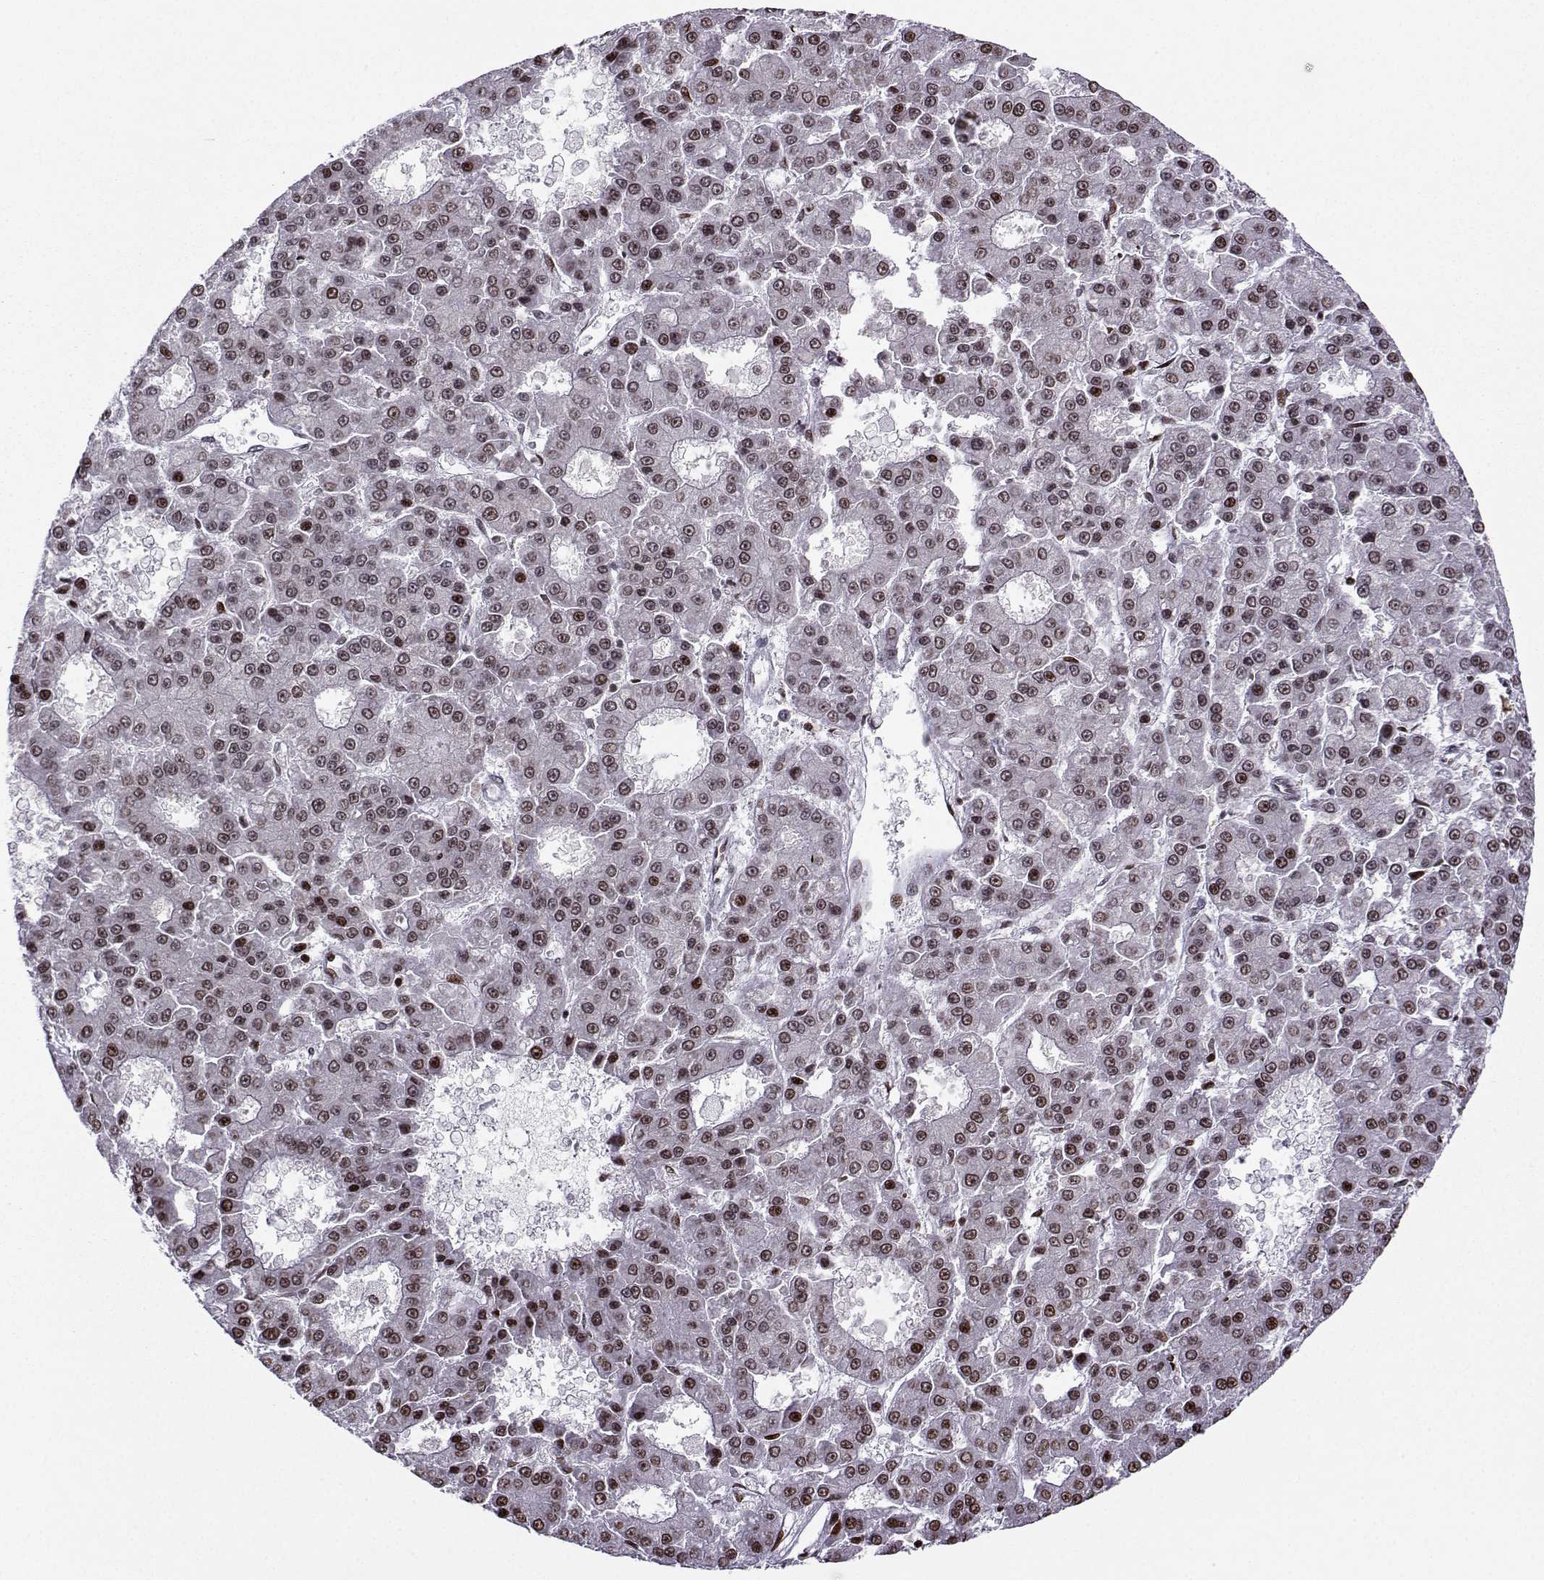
{"staining": {"intensity": "strong", "quantity": "<25%", "location": "nuclear"}, "tissue": "liver cancer", "cell_type": "Tumor cells", "image_type": "cancer", "snomed": [{"axis": "morphology", "description": "Carcinoma, Hepatocellular, NOS"}, {"axis": "topography", "description": "Liver"}], "caption": "Tumor cells display medium levels of strong nuclear positivity in approximately <25% of cells in human liver hepatocellular carcinoma.", "gene": "ZNF19", "patient": {"sex": "male", "age": 70}}